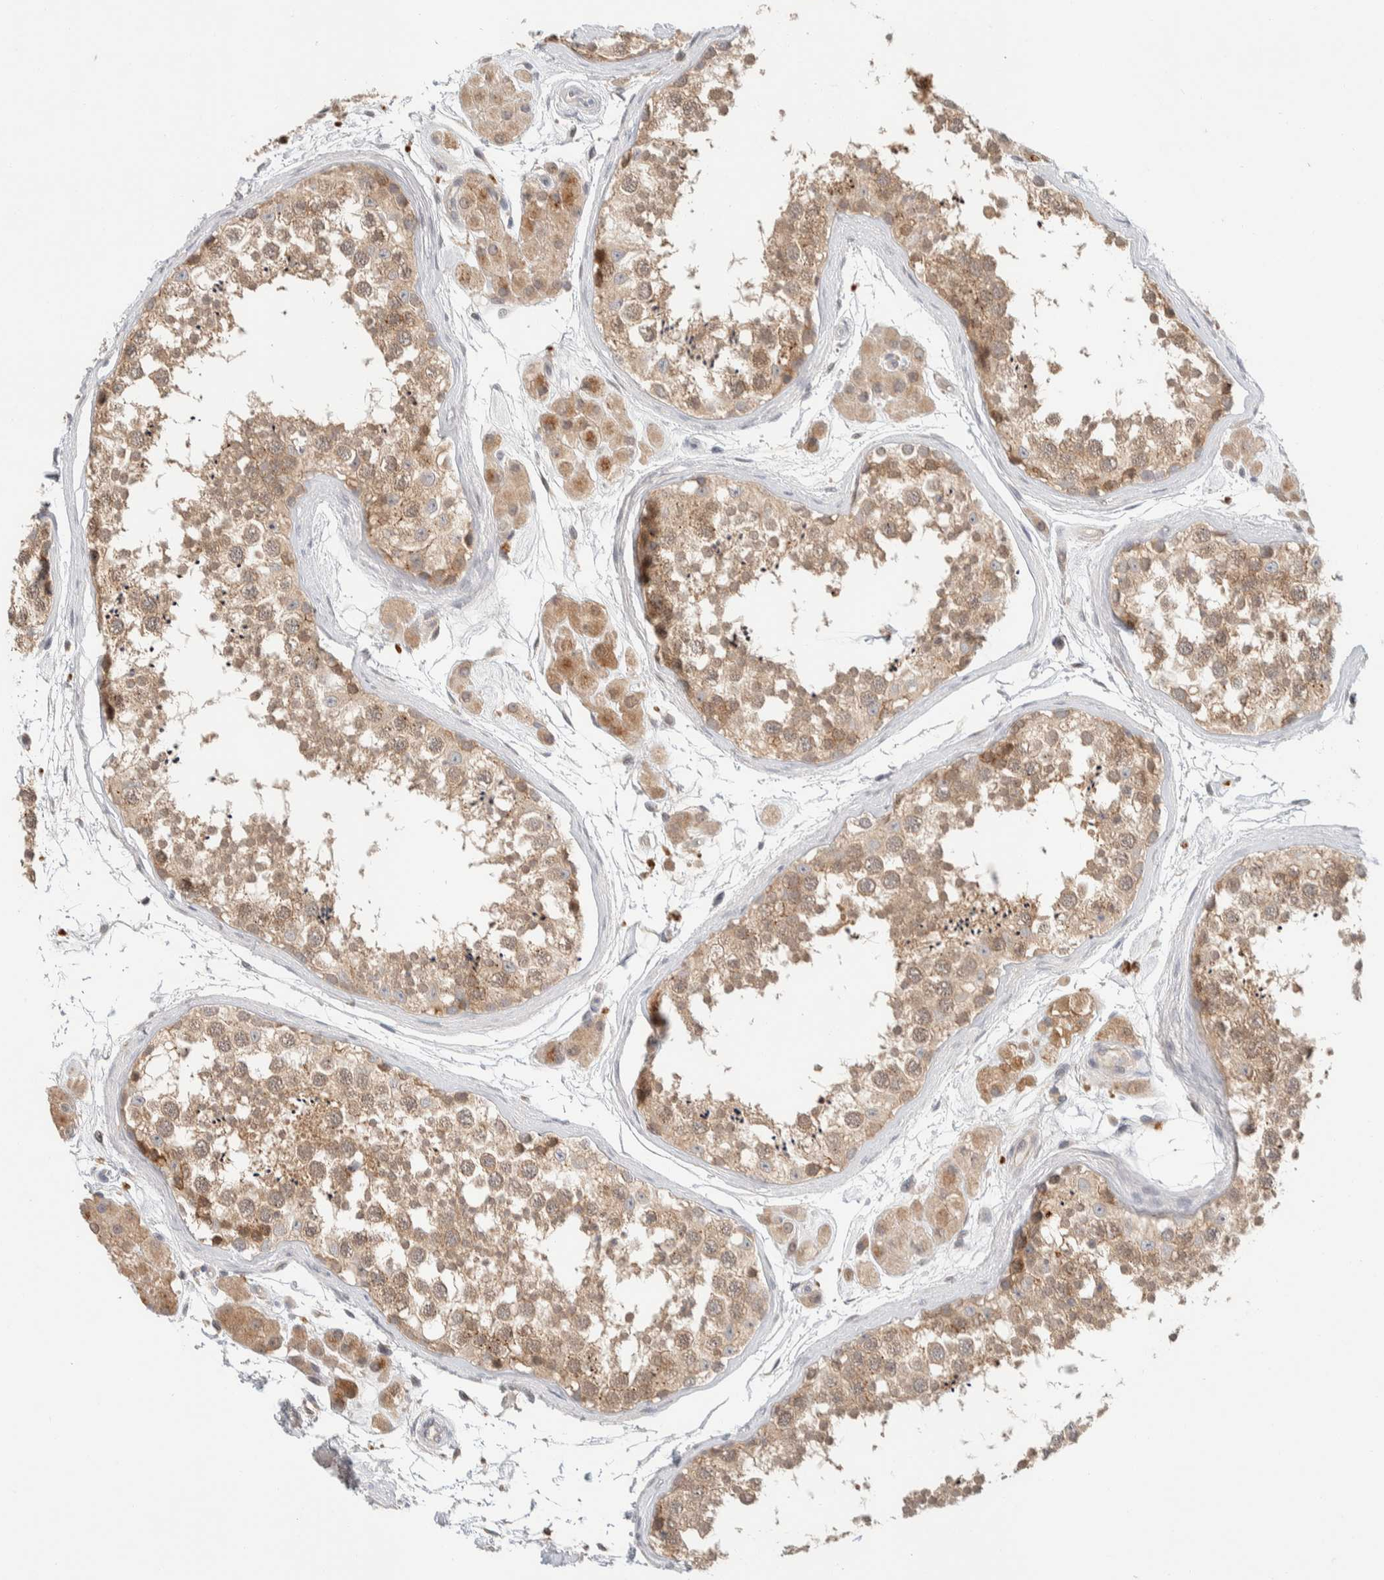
{"staining": {"intensity": "moderate", "quantity": ">75%", "location": "cytoplasmic/membranous"}, "tissue": "testis", "cell_type": "Cells in seminiferous ducts", "image_type": "normal", "snomed": [{"axis": "morphology", "description": "Normal tissue, NOS"}, {"axis": "topography", "description": "Testis"}], "caption": "IHC photomicrograph of unremarkable human testis stained for a protein (brown), which displays medium levels of moderate cytoplasmic/membranous positivity in approximately >75% of cells in seminiferous ducts.", "gene": "GCLM", "patient": {"sex": "male", "age": 56}}